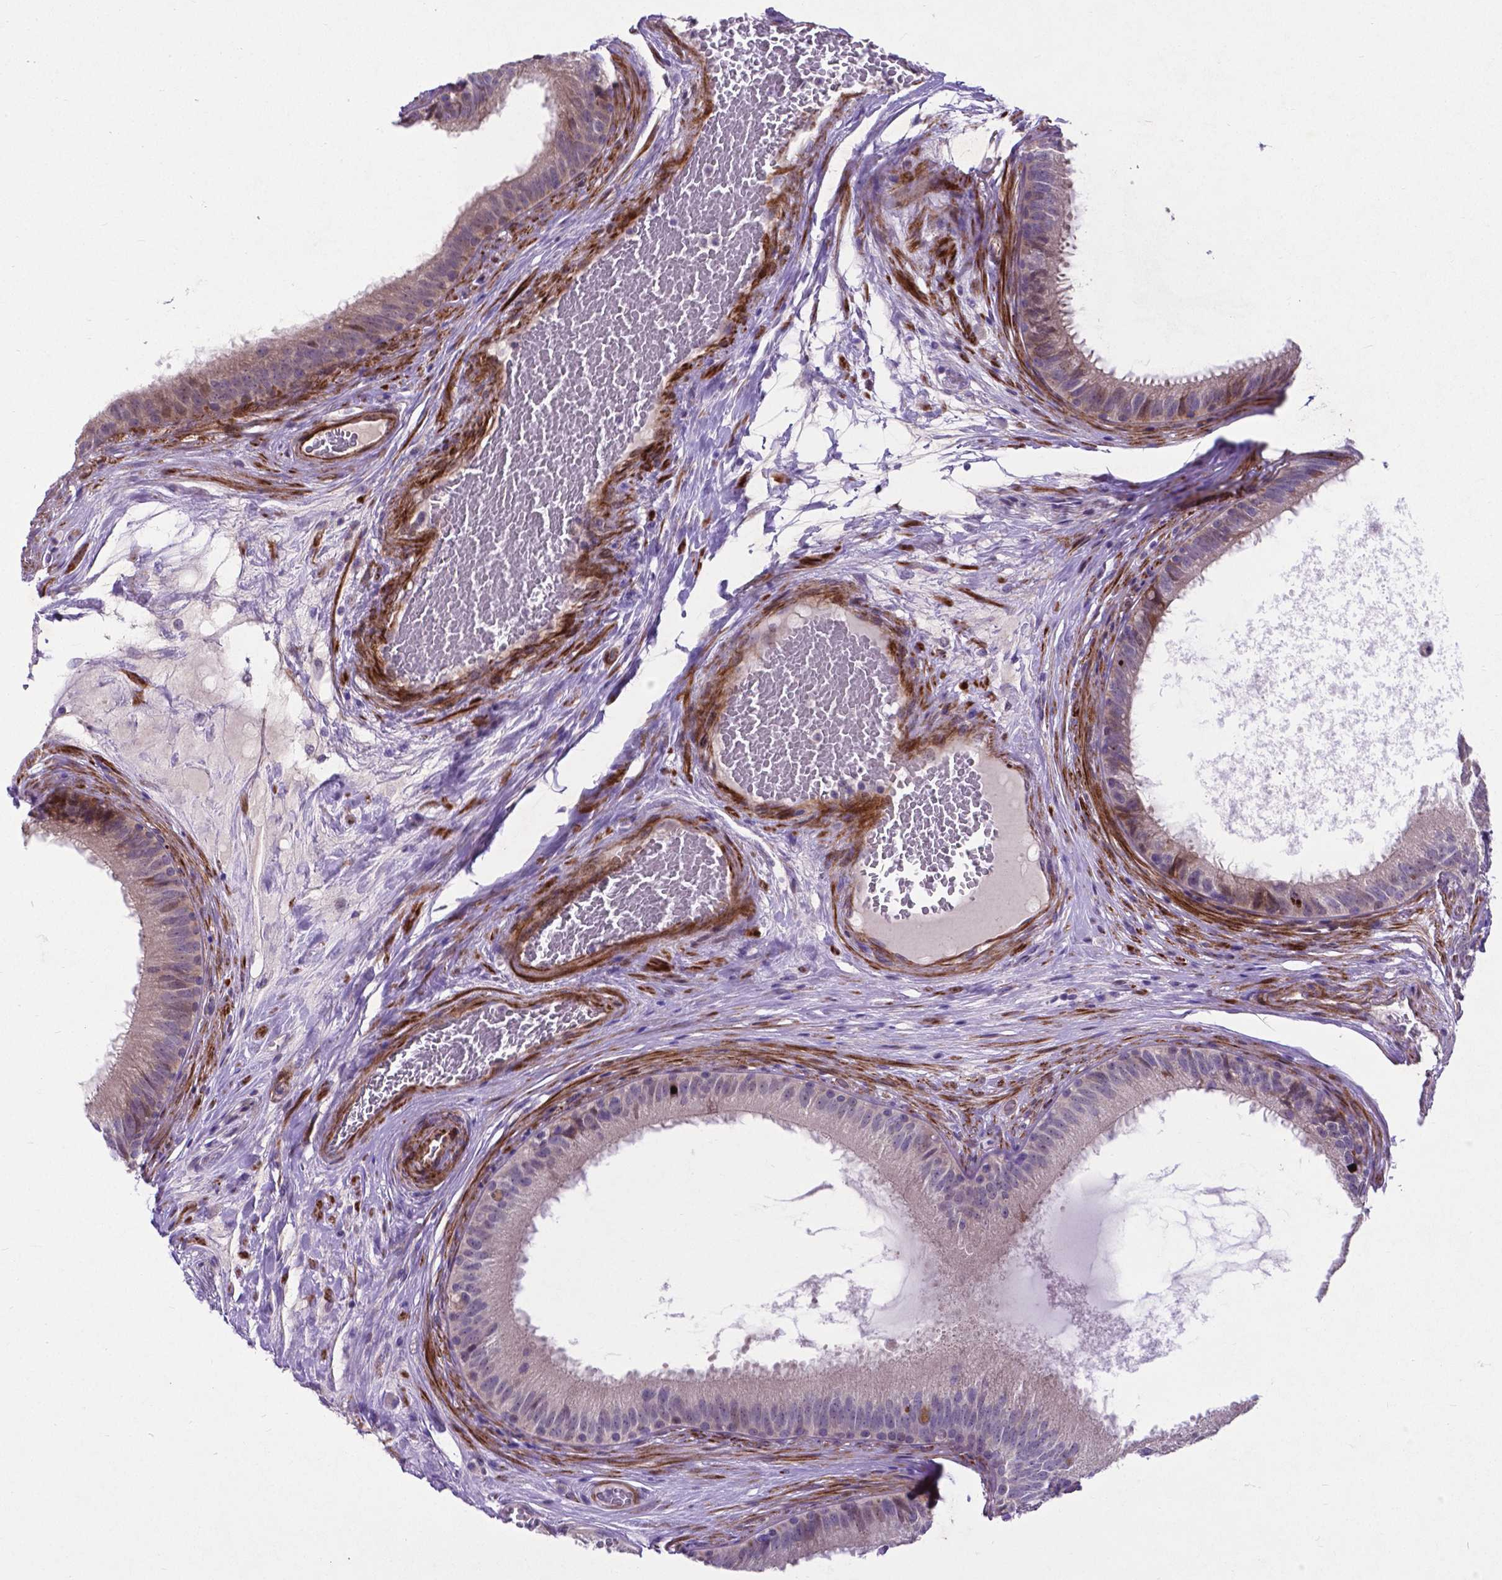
{"staining": {"intensity": "weak", "quantity": "<25%", "location": "cytoplasmic/membranous"}, "tissue": "epididymis", "cell_type": "Glandular cells", "image_type": "normal", "snomed": [{"axis": "morphology", "description": "Normal tissue, NOS"}, {"axis": "topography", "description": "Epididymis"}], "caption": "This is a photomicrograph of IHC staining of unremarkable epididymis, which shows no positivity in glandular cells. (DAB (3,3'-diaminobenzidine) immunohistochemistry (IHC) with hematoxylin counter stain).", "gene": "PFKFB4", "patient": {"sex": "male", "age": 59}}